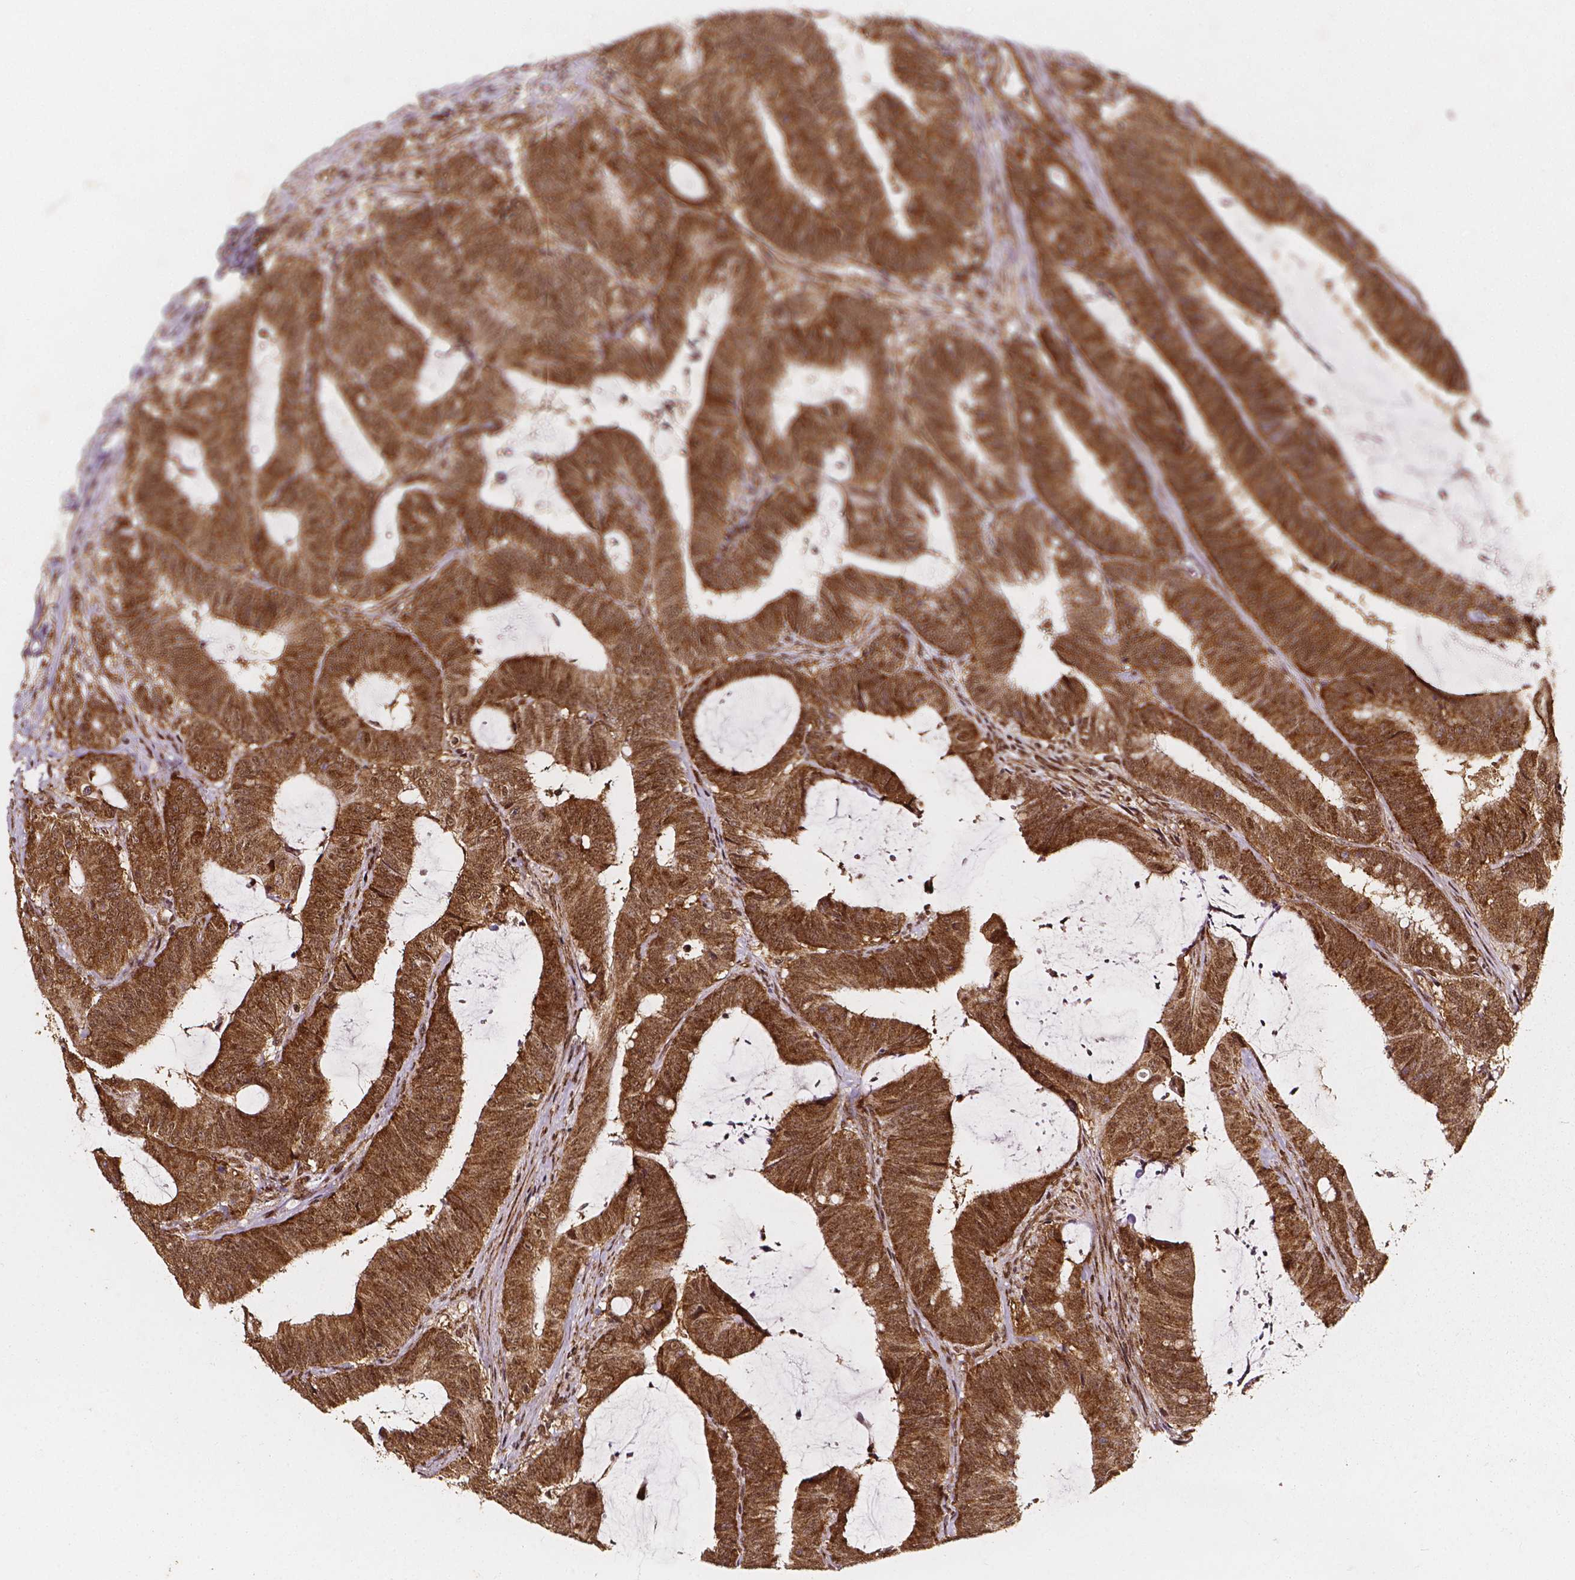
{"staining": {"intensity": "moderate", "quantity": ">75%", "location": "cytoplasmic/membranous,nuclear"}, "tissue": "colorectal cancer", "cell_type": "Tumor cells", "image_type": "cancer", "snomed": [{"axis": "morphology", "description": "Adenocarcinoma, NOS"}, {"axis": "topography", "description": "Colon"}], "caption": "Colorectal cancer stained with DAB immunohistochemistry reveals medium levels of moderate cytoplasmic/membranous and nuclear expression in about >75% of tumor cells.", "gene": "SMN1", "patient": {"sex": "female", "age": 43}}